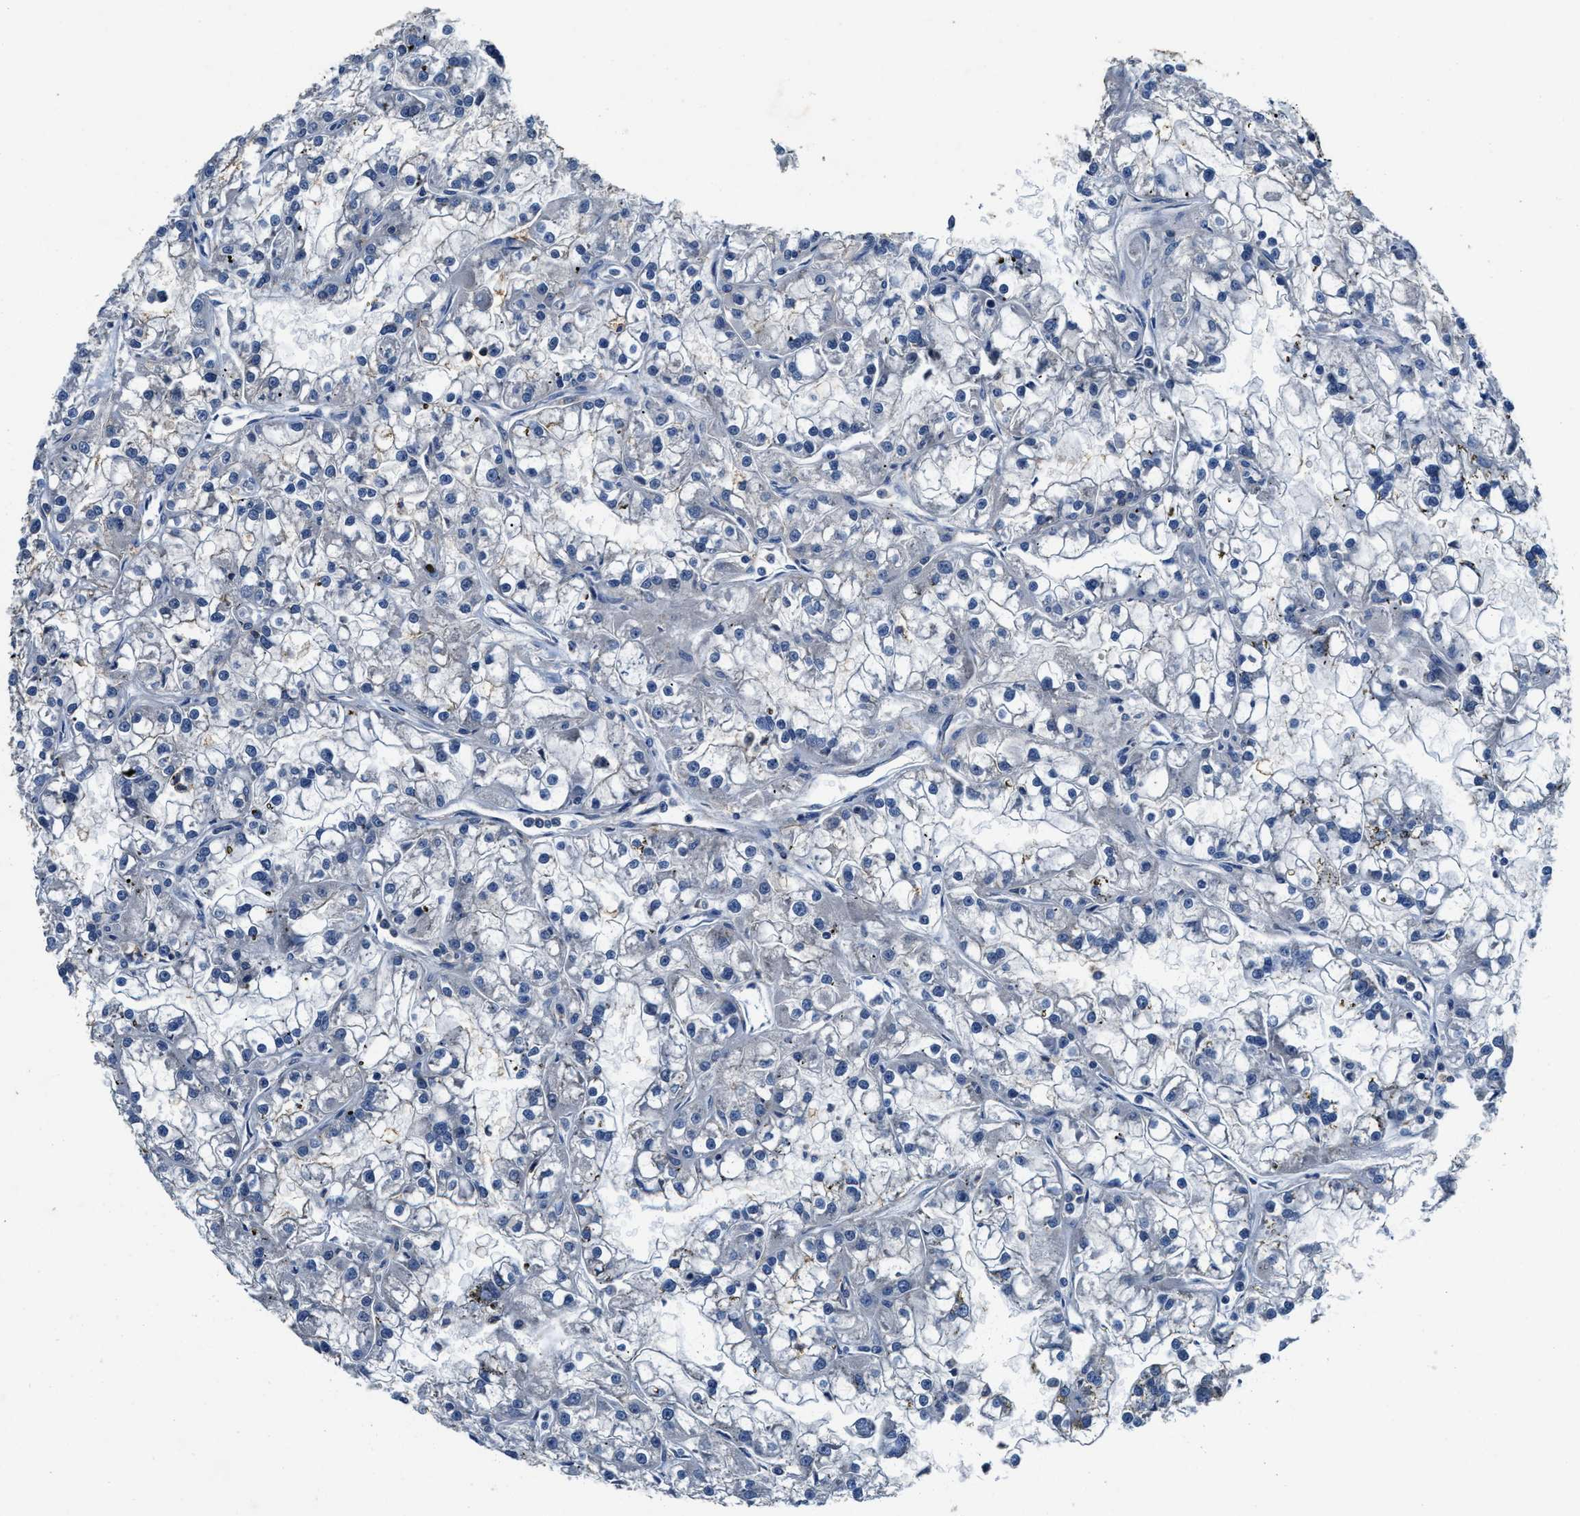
{"staining": {"intensity": "negative", "quantity": "none", "location": "none"}, "tissue": "renal cancer", "cell_type": "Tumor cells", "image_type": "cancer", "snomed": [{"axis": "morphology", "description": "Adenocarcinoma, NOS"}, {"axis": "topography", "description": "Kidney"}], "caption": "This is a histopathology image of immunohistochemistry (IHC) staining of renal cancer, which shows no expression in tumor cells.", "gene": "MYO1G", "patient": {"sex": "female", "age": 52}}